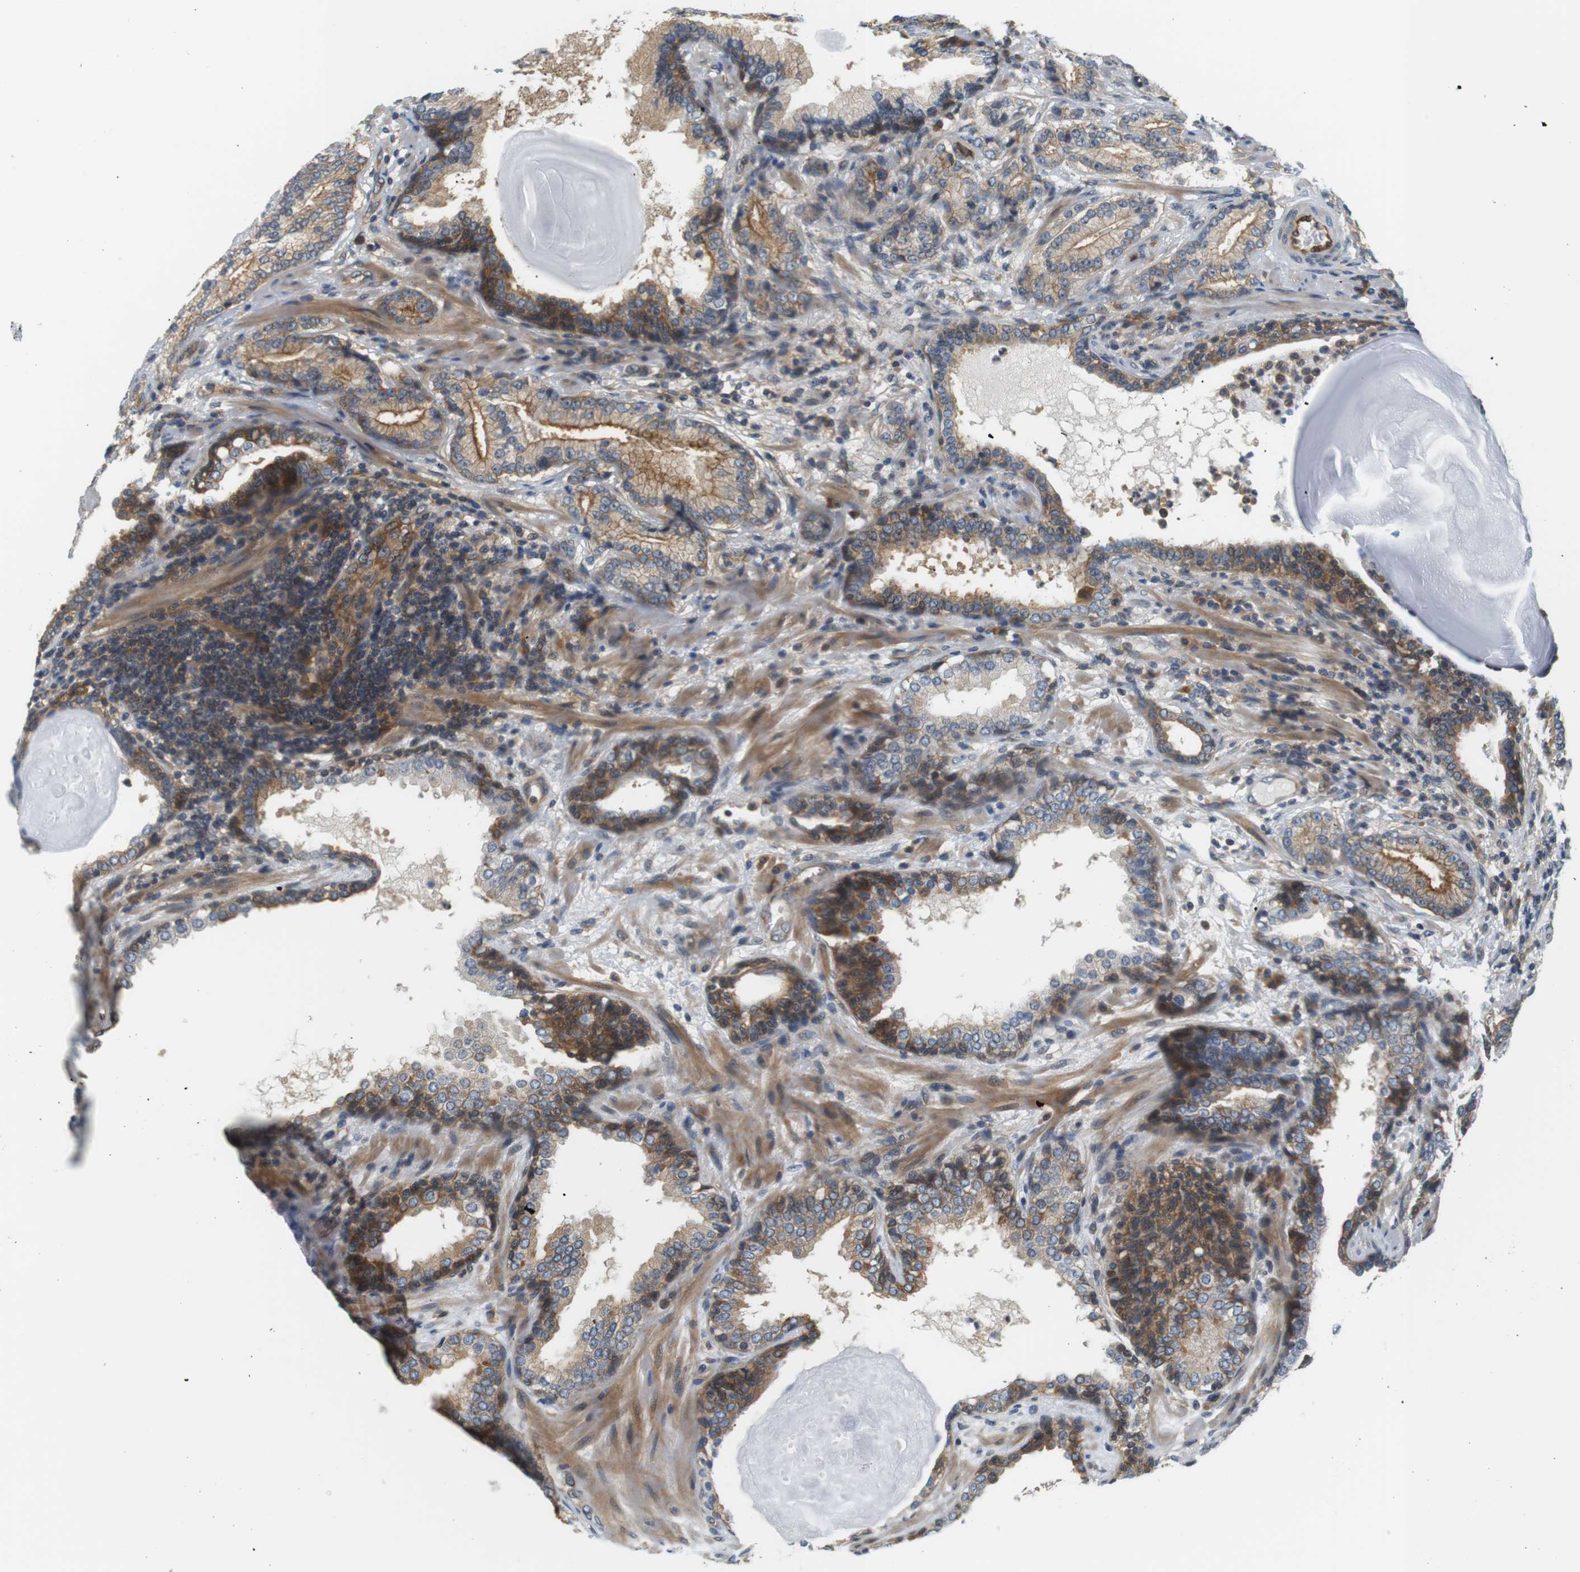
{"staining": {"intensity": "moderate", "quantity": "25%-75%", "location": "cytoplasmic/membranous"}, "tissue": "prostate cancer", "cell_type": "Tumor cells", "image_type": "cancer", "snomed": [{"axis": "morphology", "description": "Adenocarcinoma, High grade"}, {"axis": "topography", "description": "Prostate"}], "caption": "Prostate high-grade adenocarcinoma stained with DAB immunohistochemistry (IHC) demonstrates medium levels of moderate cytoplasmic/membranous staining in about 25%-75% of tumor cells.", "gene": "SH3GLB1", "patient": {"sex": "male", "age": 61}}